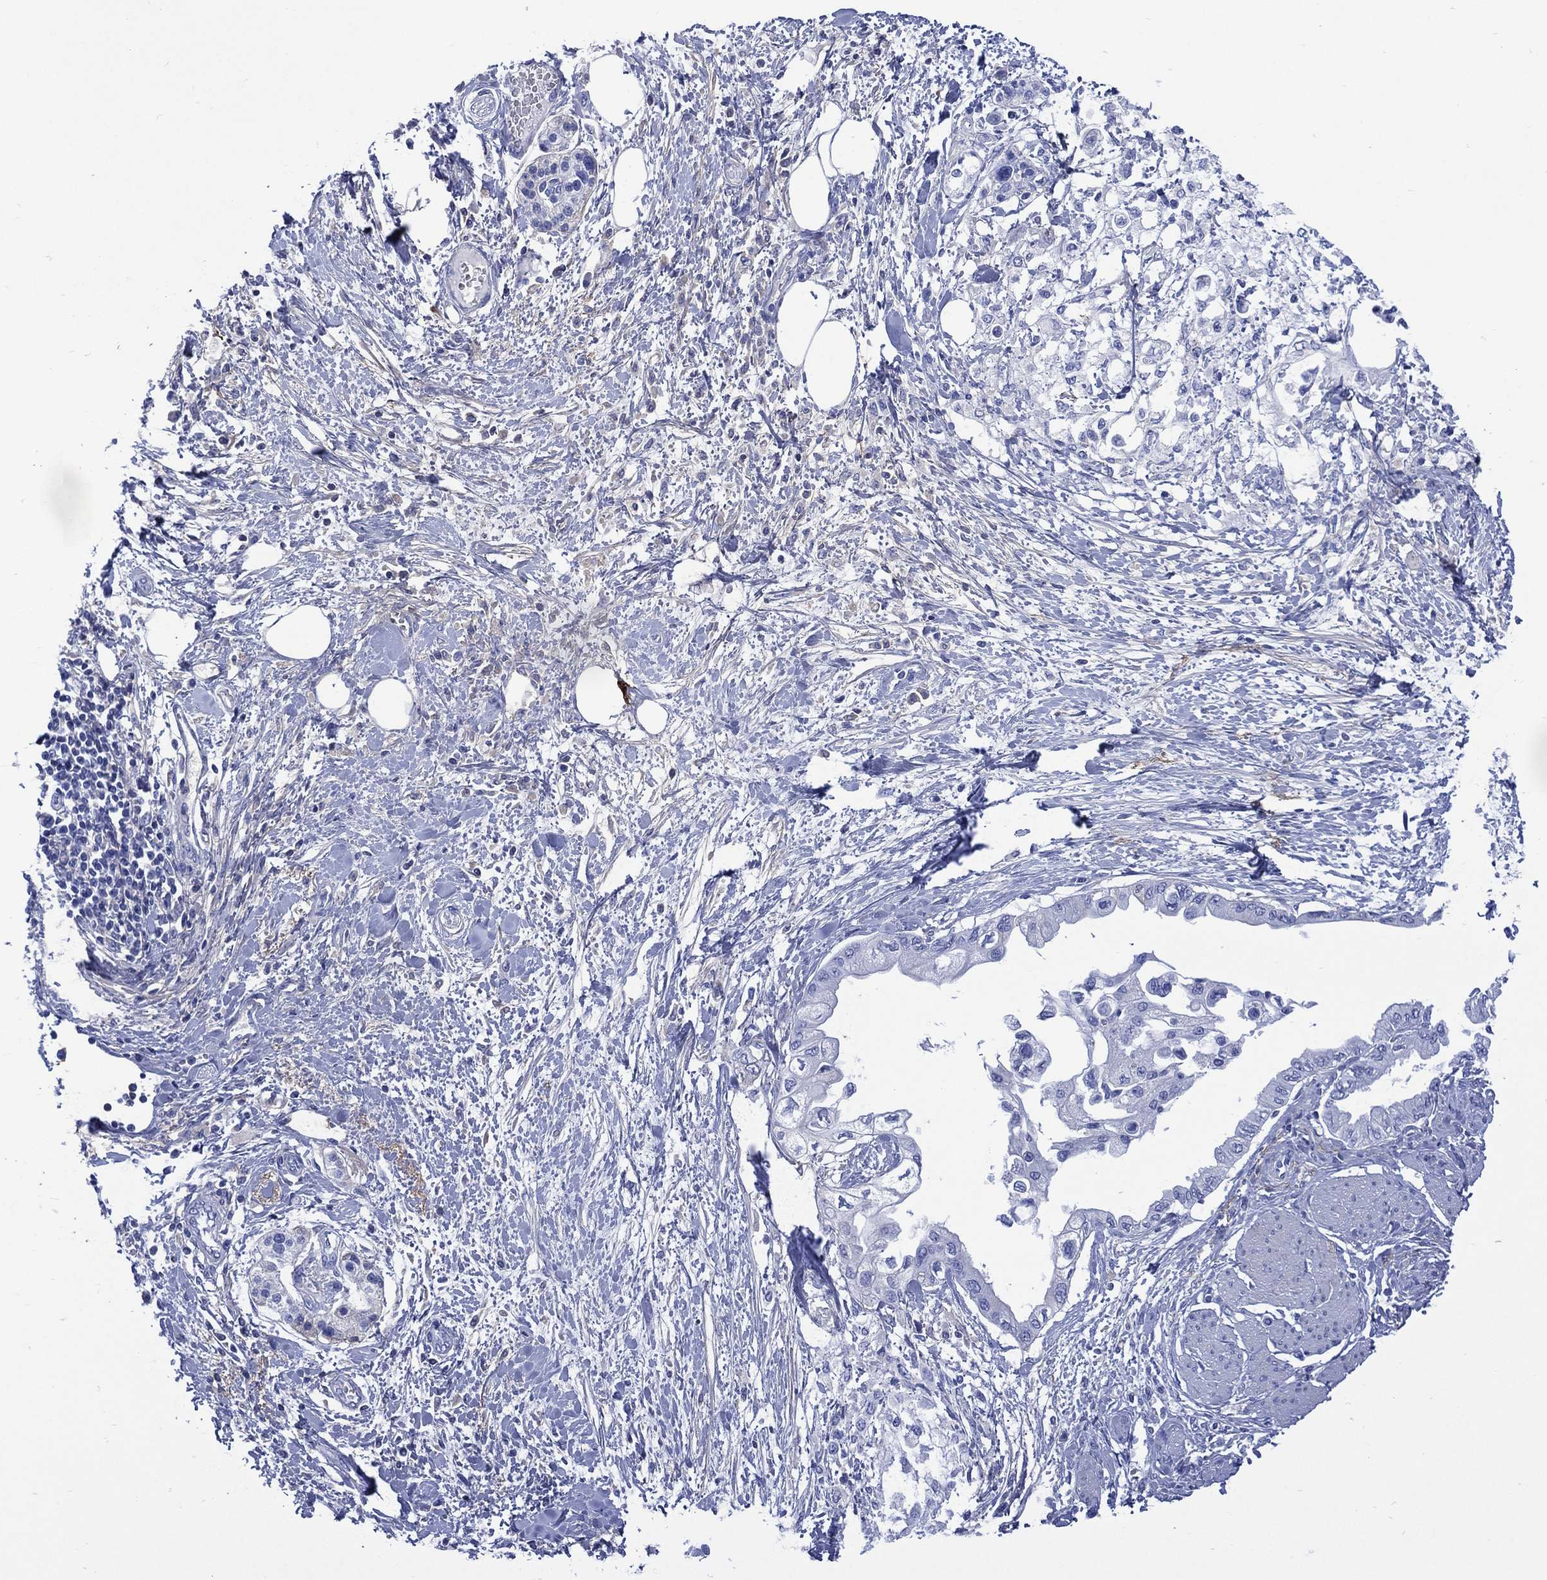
{"staining": {"intensity": "negative", "quantity": "none", "location": "none"}, "tissue": "pancreatic cancer", "cell_type": "Tumor cells", "image_type": "cancer", "snomed": [{"axis": "morphology", "description": "Normal tissue, NOS"}, {"axis": "morphology", "description": "Adenocarcinoma, NOS"}, {"axis": "topography", "description": "Pancreas"}, {"axis": "topography", "description": "Duodenum"}], "caption": "Micrograph shows no significant protein positivity in tumor cells of pancreatic cancer (adenocarcinoma).", "gene": "SHCBP1L", "patient": {"sex": "female", "age": 60}}